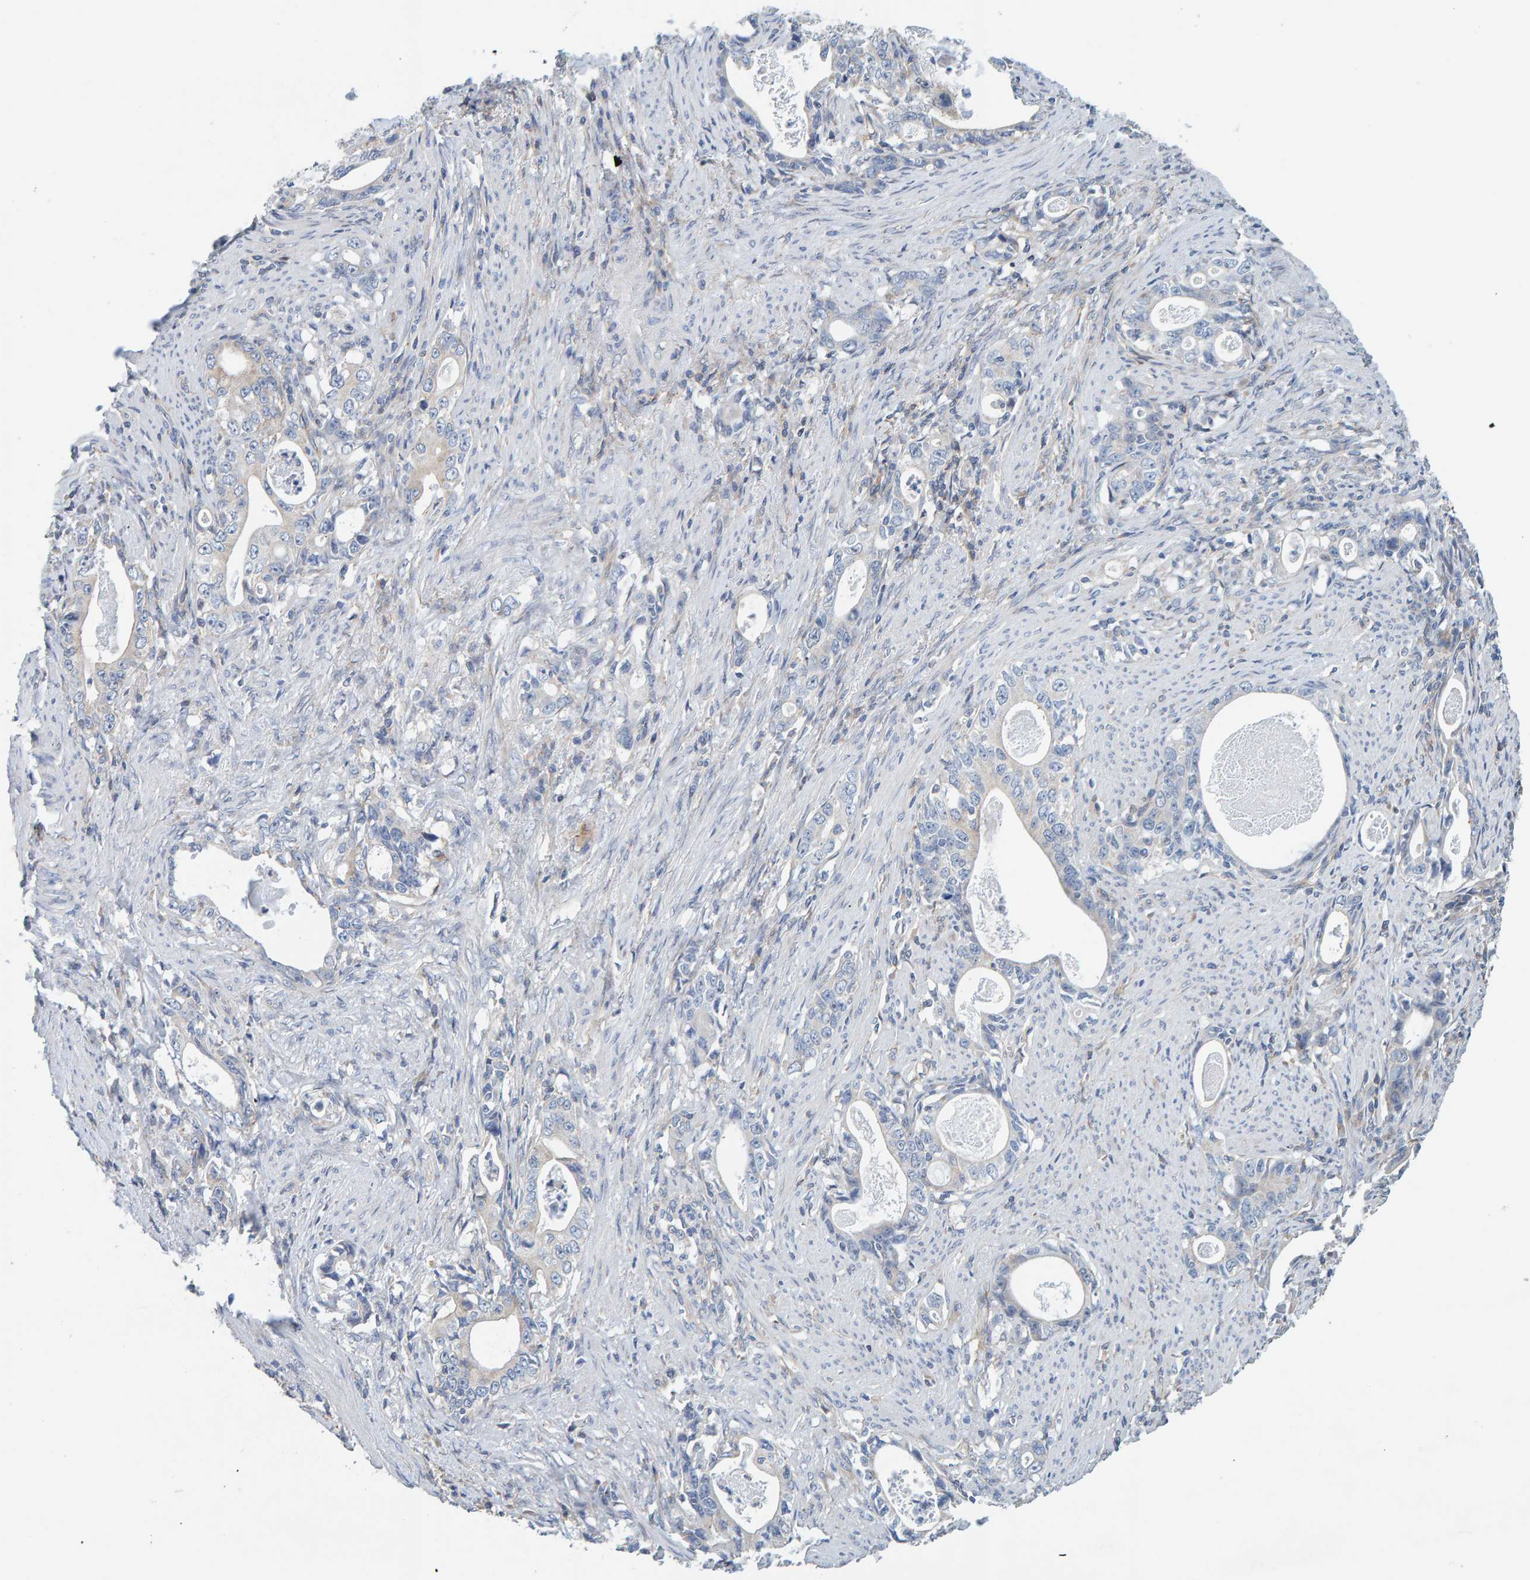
{"staining": {"intensity": "negative", "quantity": "none", "location": "none"}, "tissue": "stomach cancer", "cell_type": "Tumor cells", "image_type": "cancer", "snomed": [{"axis": "morphology", "description": "Adenocarcinoma, NOS"}, {"axis": "topography", "description": "Stomach, lower"}], "caption": "This image is of stomach cancer (adenocarcinoma) stained with immunohistochemistry (IHC) to label a protein in brown with the nuclei are counter-stained blue. There is no positivity in tumor cells. (Brightfield microscopy of DAB (3,3'-diaminobenzidine) IHC at high magnification).", "gene": "RGP1", "patient": {"sex": "female", "age": 72}}